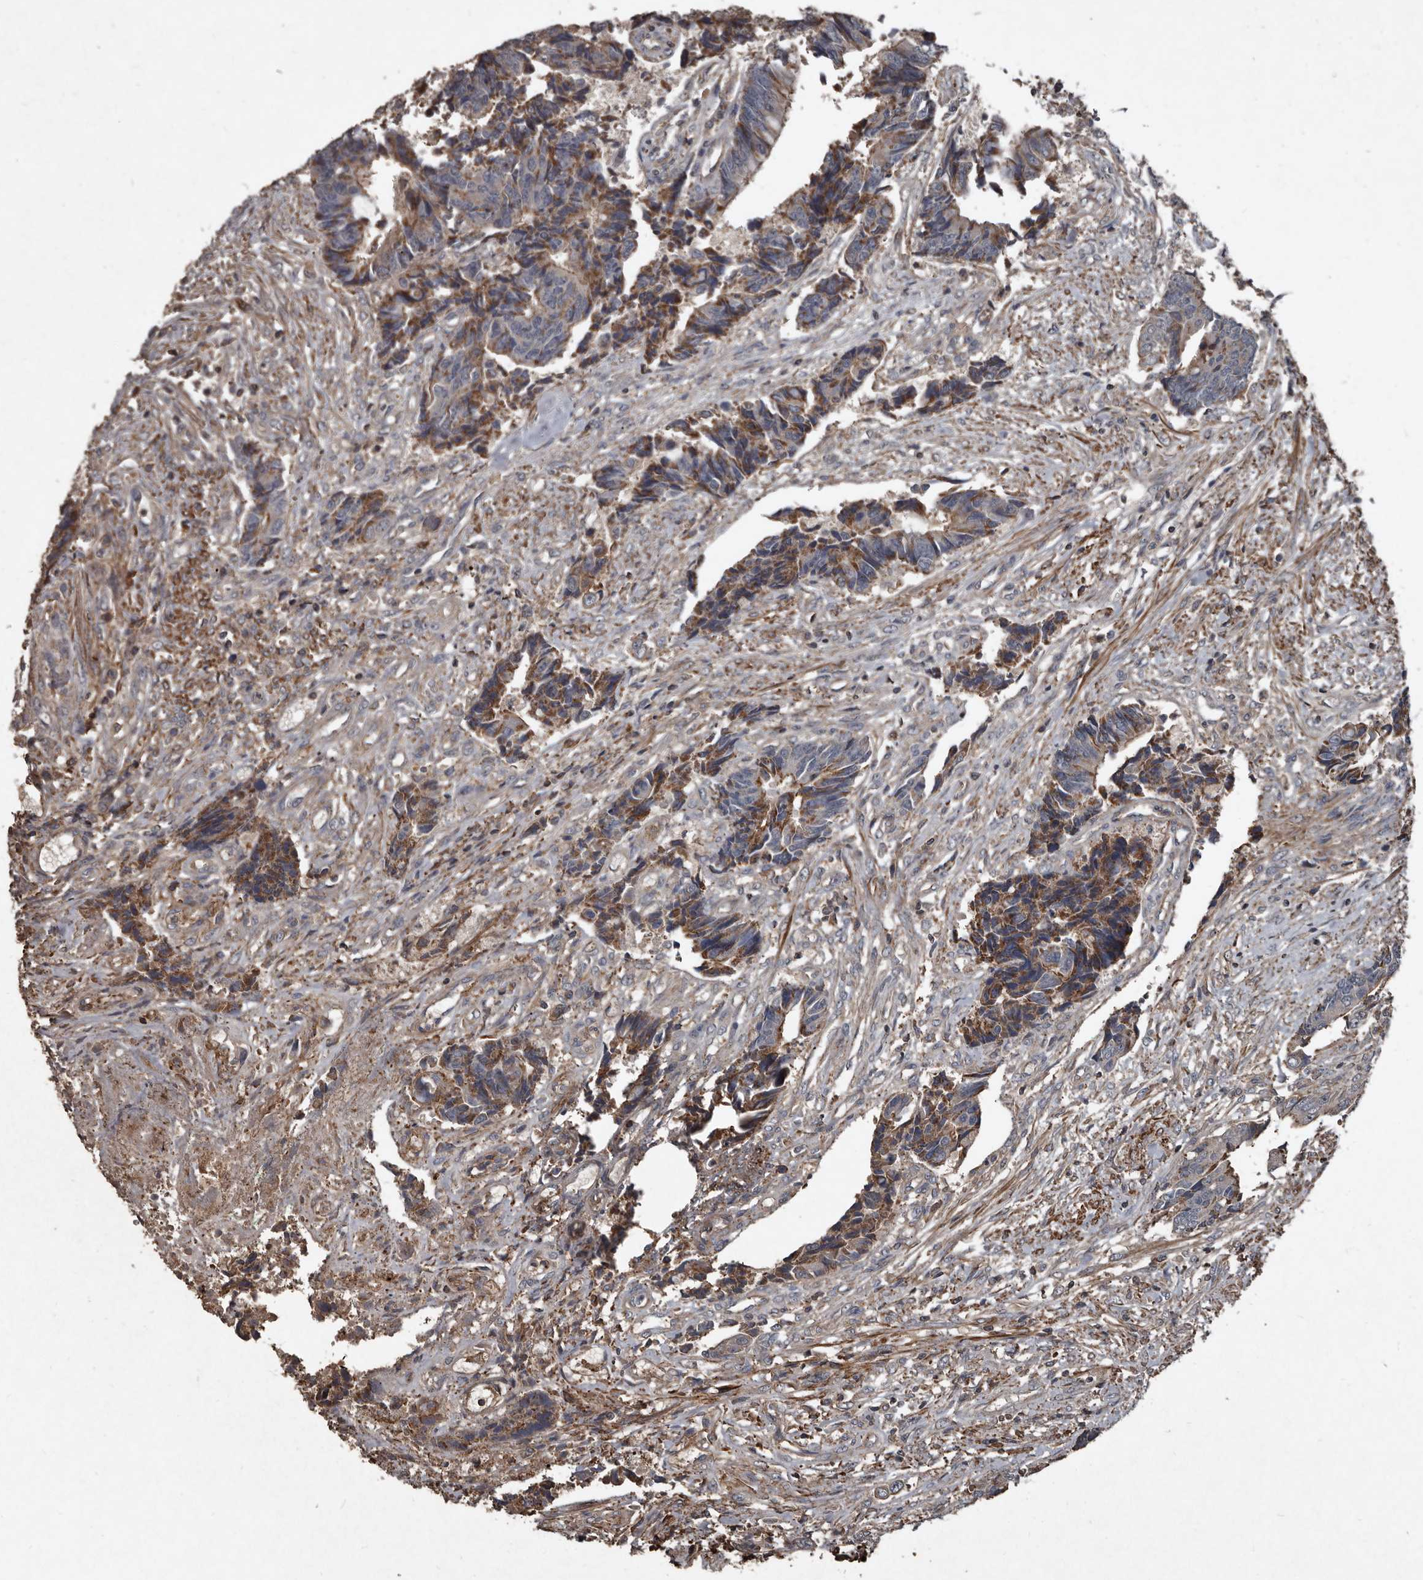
{"staining": {"intensity": "moderate", "quantity": ">75%", "location": "cytoplasmic/membranous"}, "tissue": "colorectal cancer", "cell_type": "Tumor cells", "image_type": "cancer", "snomed": [{"axis": "morphology", "description": "Adenocarcinoma, NOS"}, {"axis": "topography", "description": "Rectum"}], "caption": "The micrograph displays staining of adenocarcinoma (colorectal), revealing moderate cytoplasmic/membranous protein positivity (brown color) within tumor cells.", "gene": "GREB1", "patient": {"sex": "male", "age": 84}}